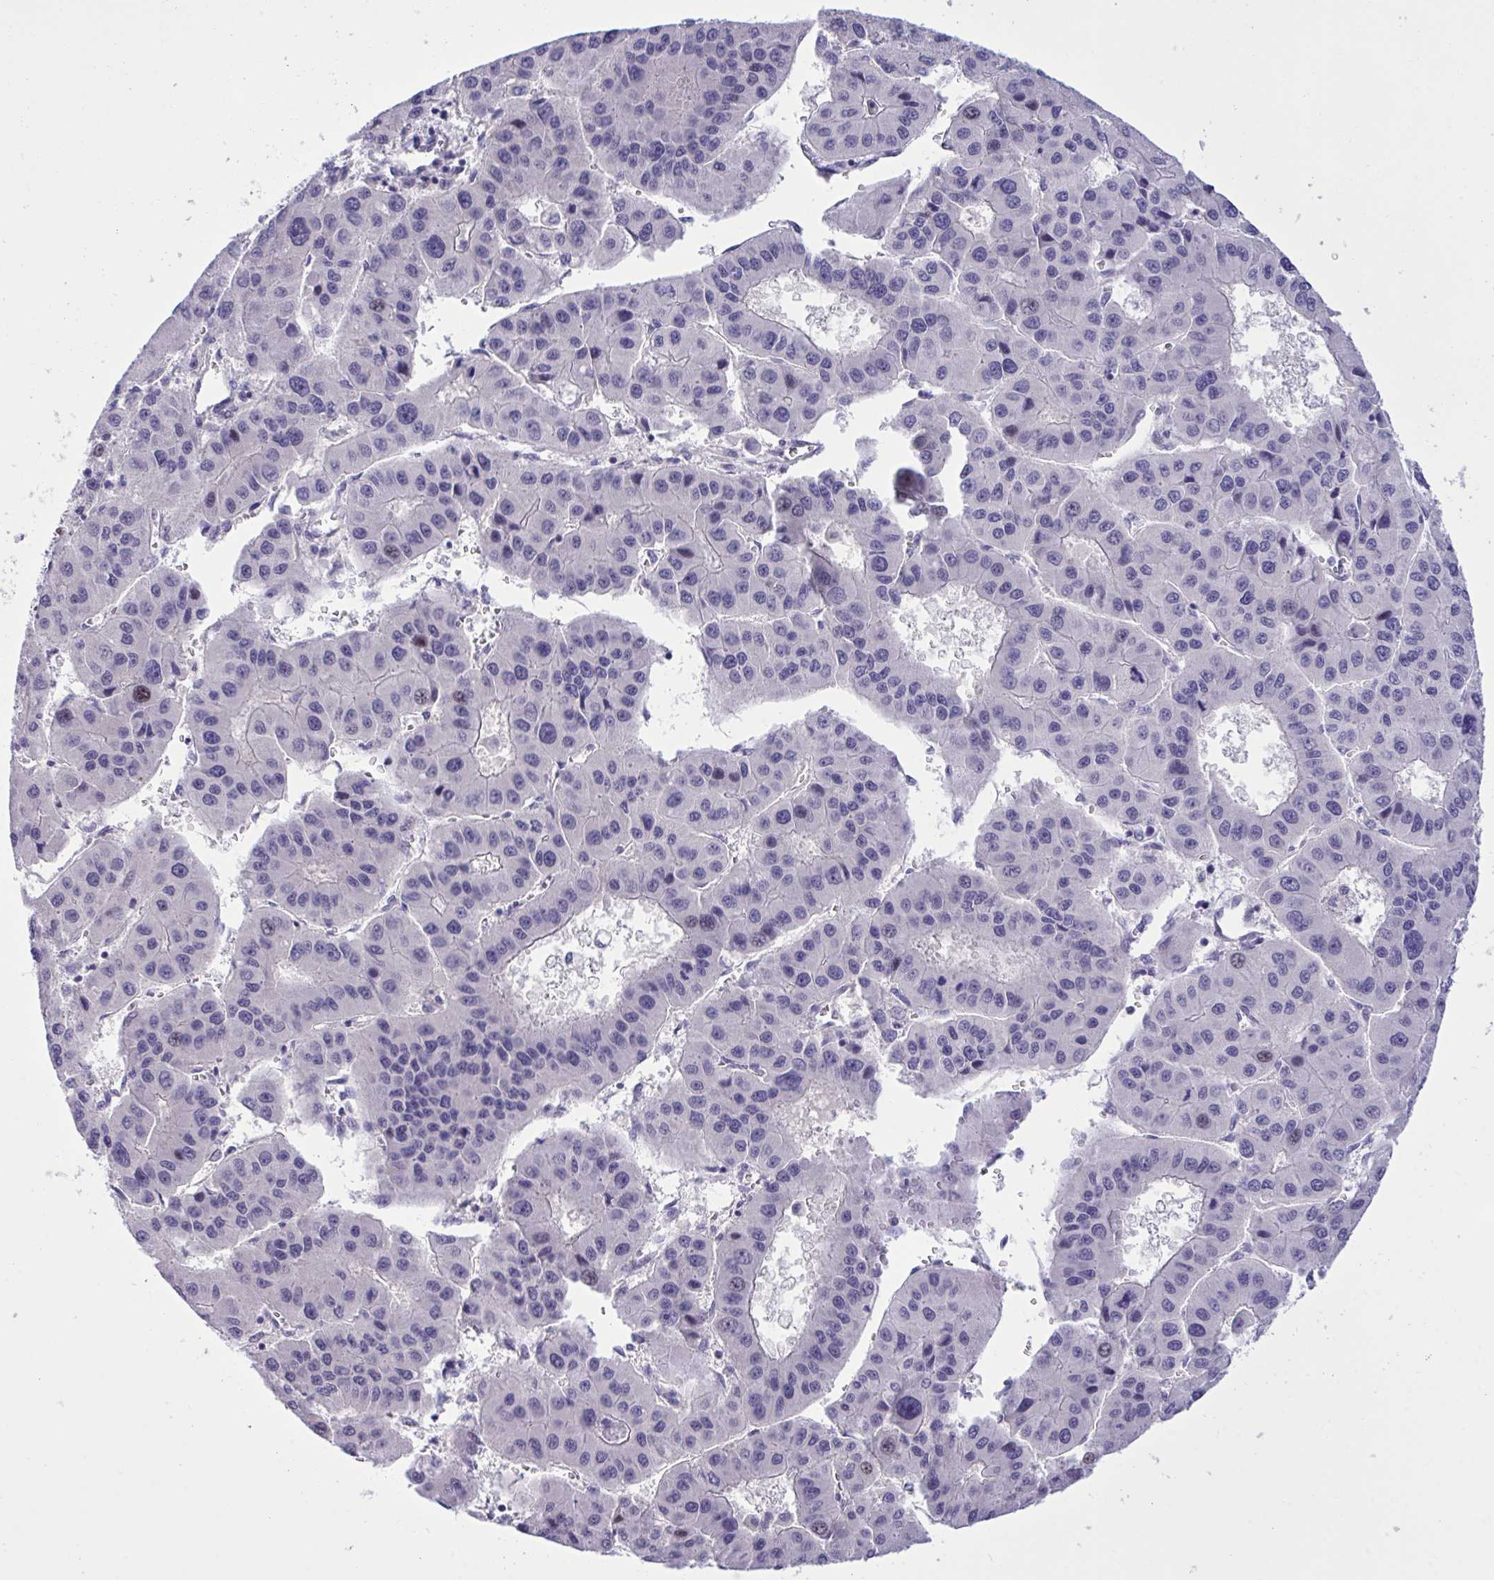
{"staining": {"intensity": "negative", "quantity": "none", "location": "none"}, "tissue": "liver cancer", "cell_type": "Tumor cells", "image_type": "cancer", "snomed": [{"axis": "morphology", "description": "Carcinoma, Hepatocellular, NOS"}, {"axis": "topography", "description": "Liver"}], "caption": "This photomicrograph is of hepatocellular carcinoma (liver) stained with immunohistochemistry (IHC) to label a protein in brown with the nuclei are counter-stained blue. There is no staining in tumor cells.", "gene": "WDR97", "patient": {"sex": "male", "age": 73}}